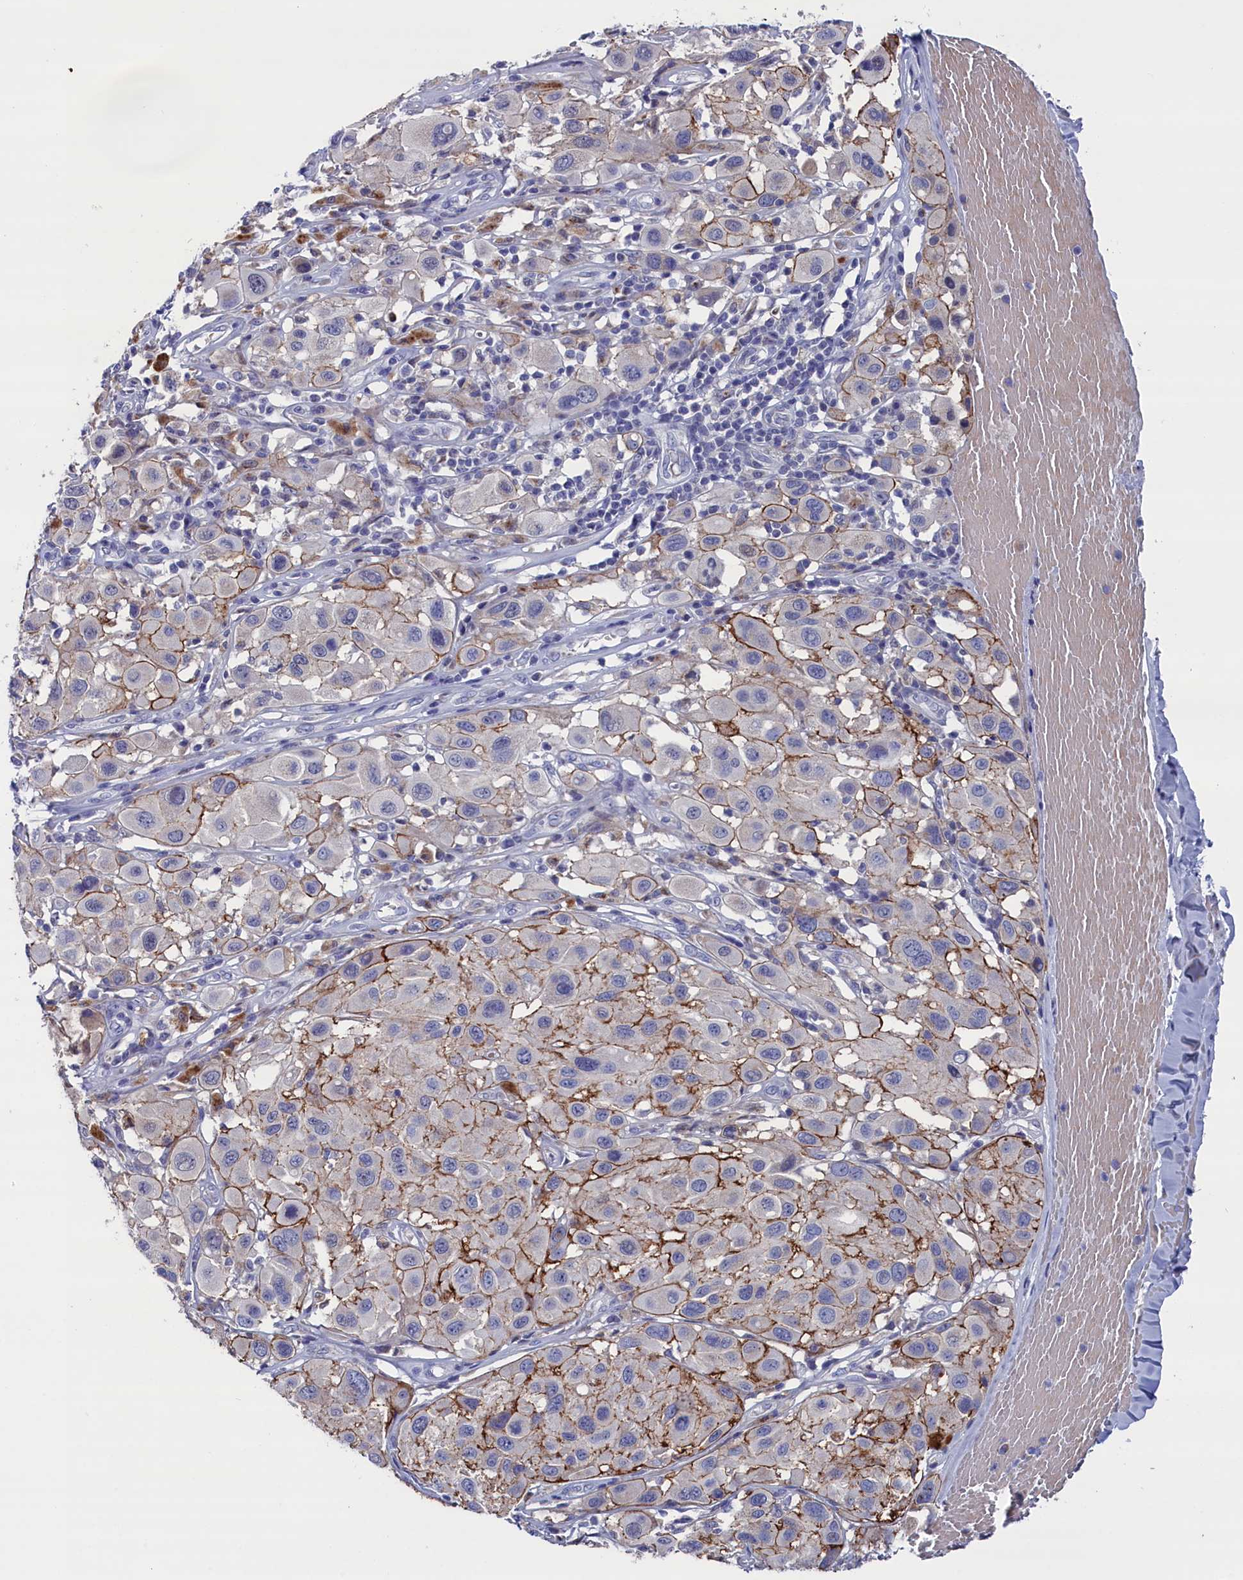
{"staining": {"intensity": "moderate", "quantity": "25%-75%", "location": "cytoplasmic/membranous"}, "tissue": "melanoma", "cell_type": "Tumor cells", "image_type": "cancer", "snomed": [{"axis": "morphology", "description": "Malignant melanoma, Metastatic site"}, {"axis": "topography", "description": "Skin"}], "caption": "Melanoma tissue exhibits moderate cytoplasmic/membranous staining in approximately 25%-75% of tumor cells (DAB IHC, brown staining for protein, blue staining for nuclei).", "gene": "GPR108", "patient": {"sex": "male", "age": 41}}